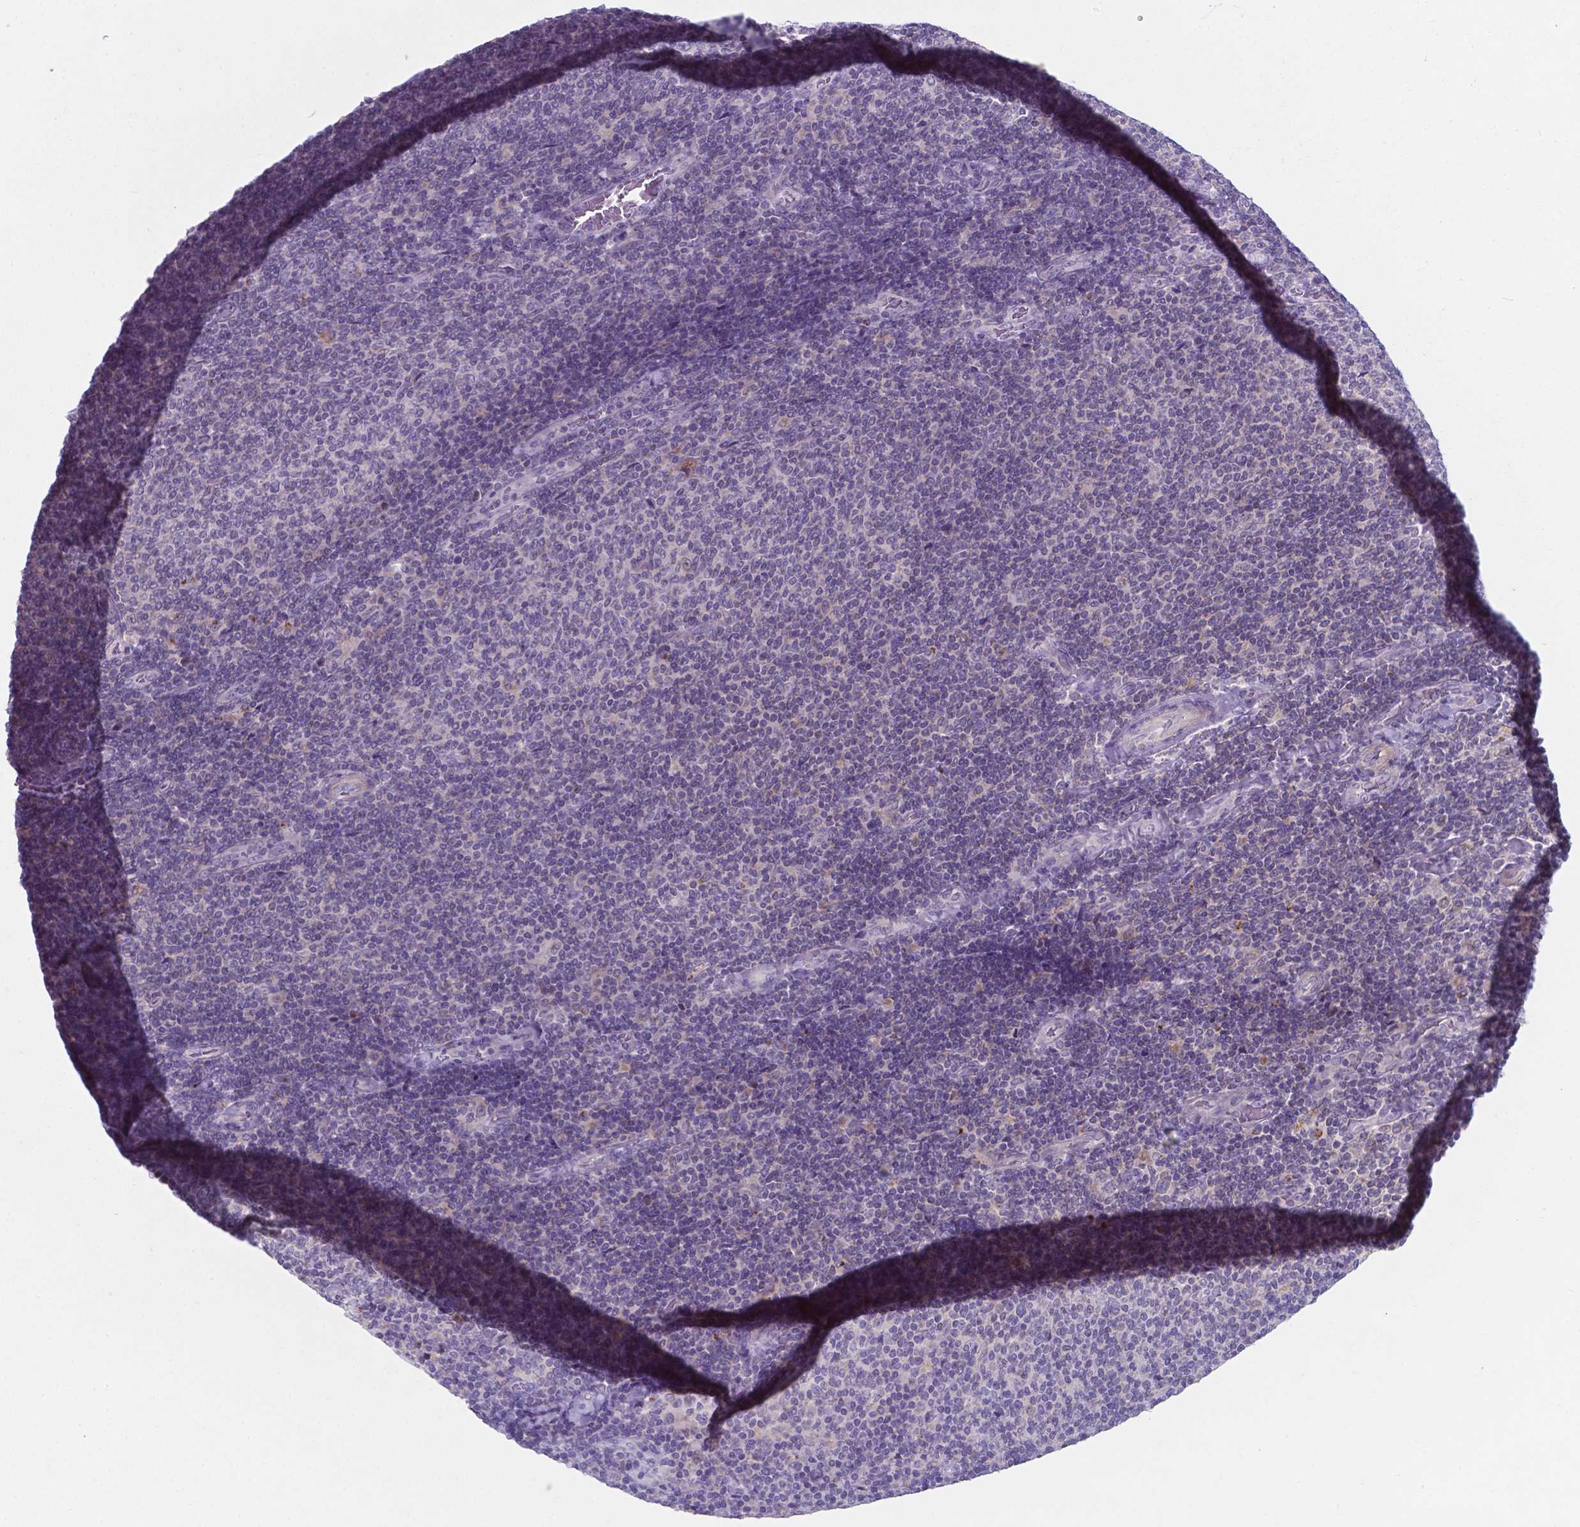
{"staining": {"intensity": "negative", "quantity": "none", "location": "none"}, "tissue": "lymphoma", "cell_type": "Tumor cells", "image_type": "cancer", "snomed": [{"axis": "morphology", "description": "Malignant lymphoma, non-Hodgkin's type, Low grade"}, {"axis": "topography", "description": "Lymph node"}], "caption": "There is no significant staining in tumor cells of lymphoma.", "gene": "AP5B1", "patient": {"sex": "male", "age": 52}}